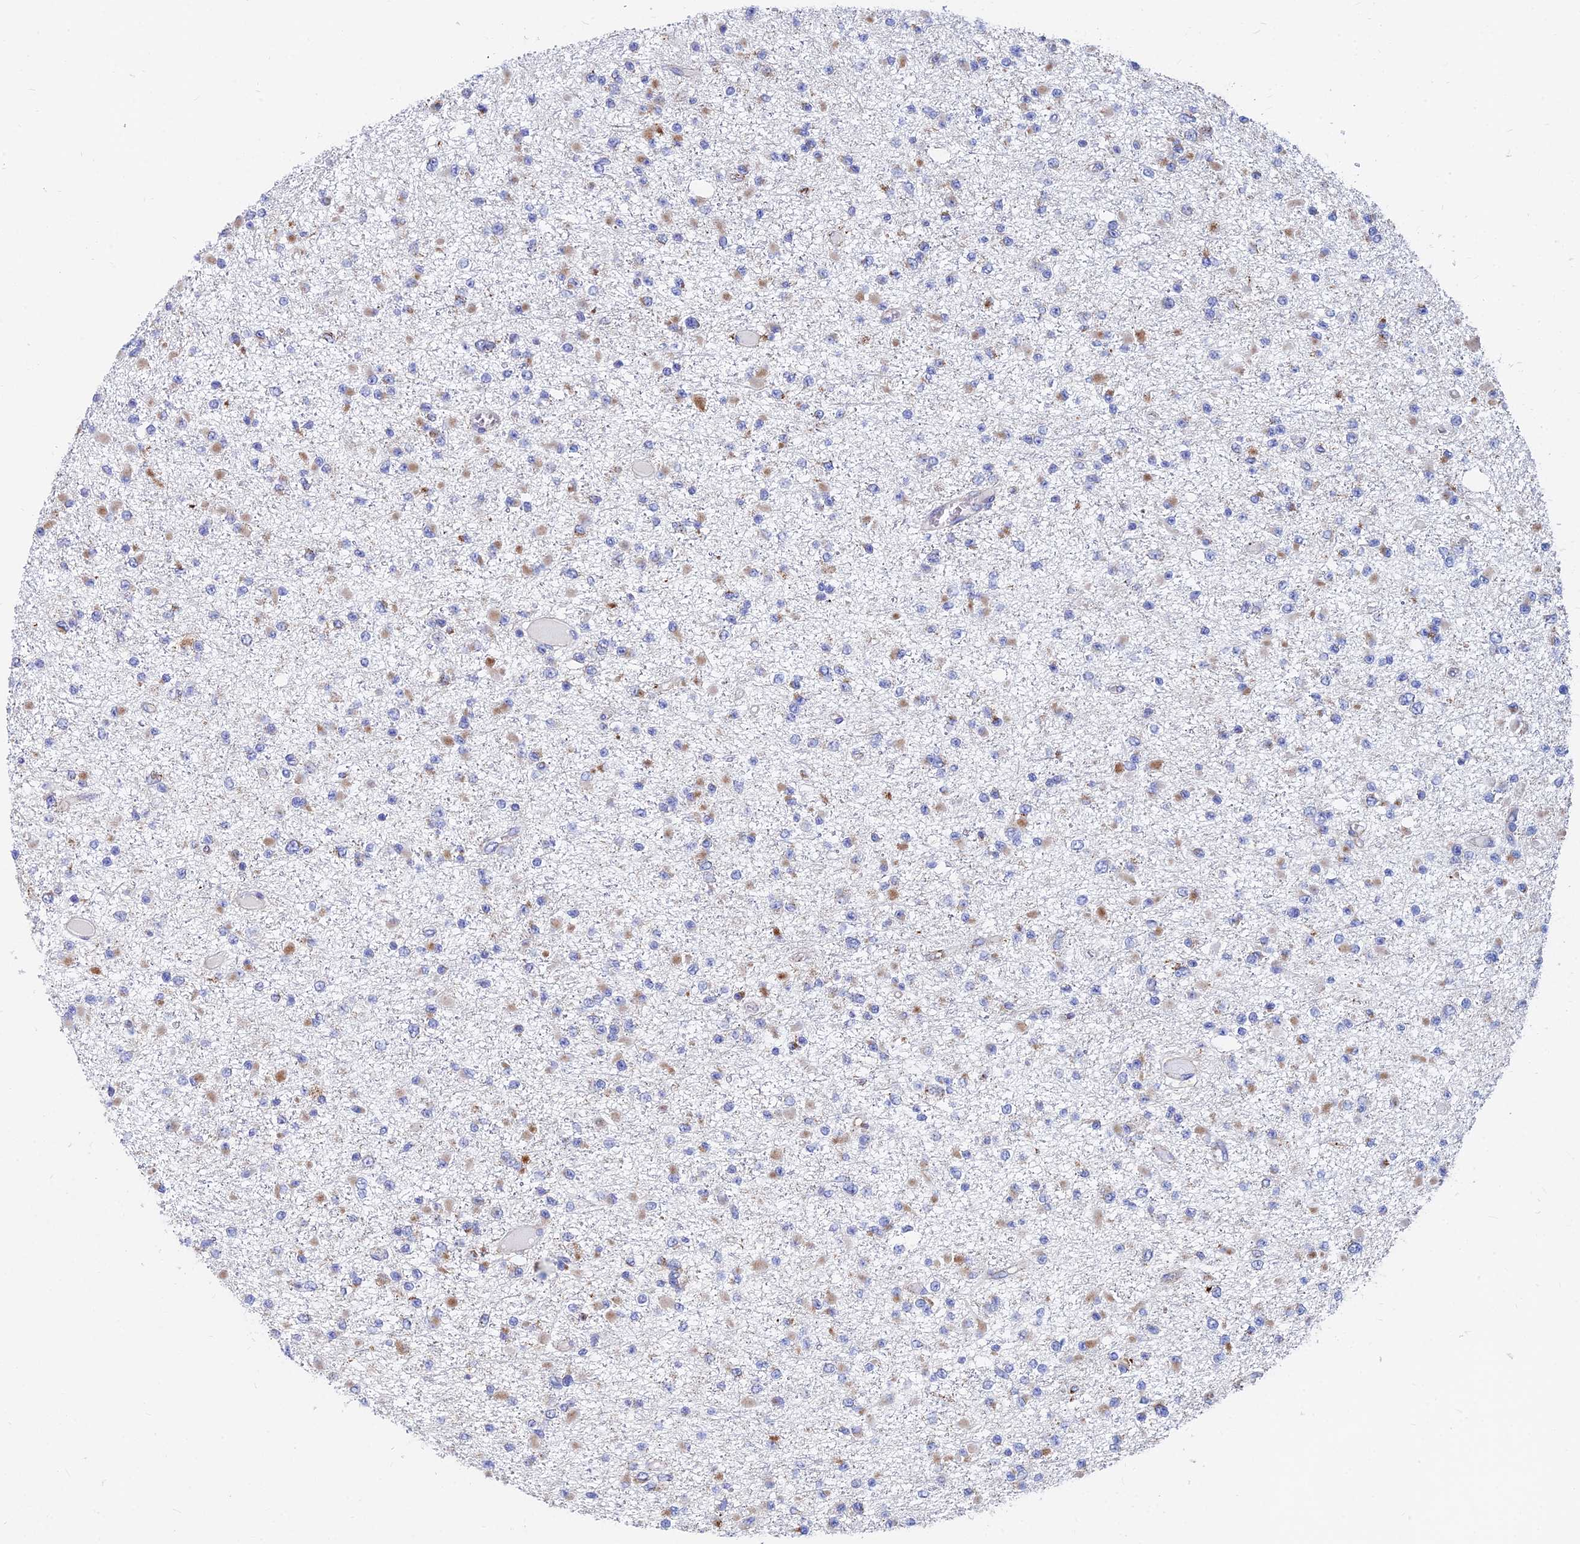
{"staining": {"intensity": "moderate", "quantity": "<25%", "location": "cytoplasmic/membranous"}, "tissue": "glioma", "cell_type": "Tumor cells", "image_type": "cancer", "snomed": [{"axis": "morphology", "description": "Glioma, malignant, Low grade"}, {"axis": "topography", "description": "Brain"}], "caption": "The image exhibits a brown stain indicating the presence of a protein in the cytoplasmic/membranous of tumor cells in glioma. (DAB (3,3'-diaminobenzidine) = brown stain, brightfield microscopy at high magnification).", "gene": "SPNS1", "patient": {"sex": "female", "age": 22}}